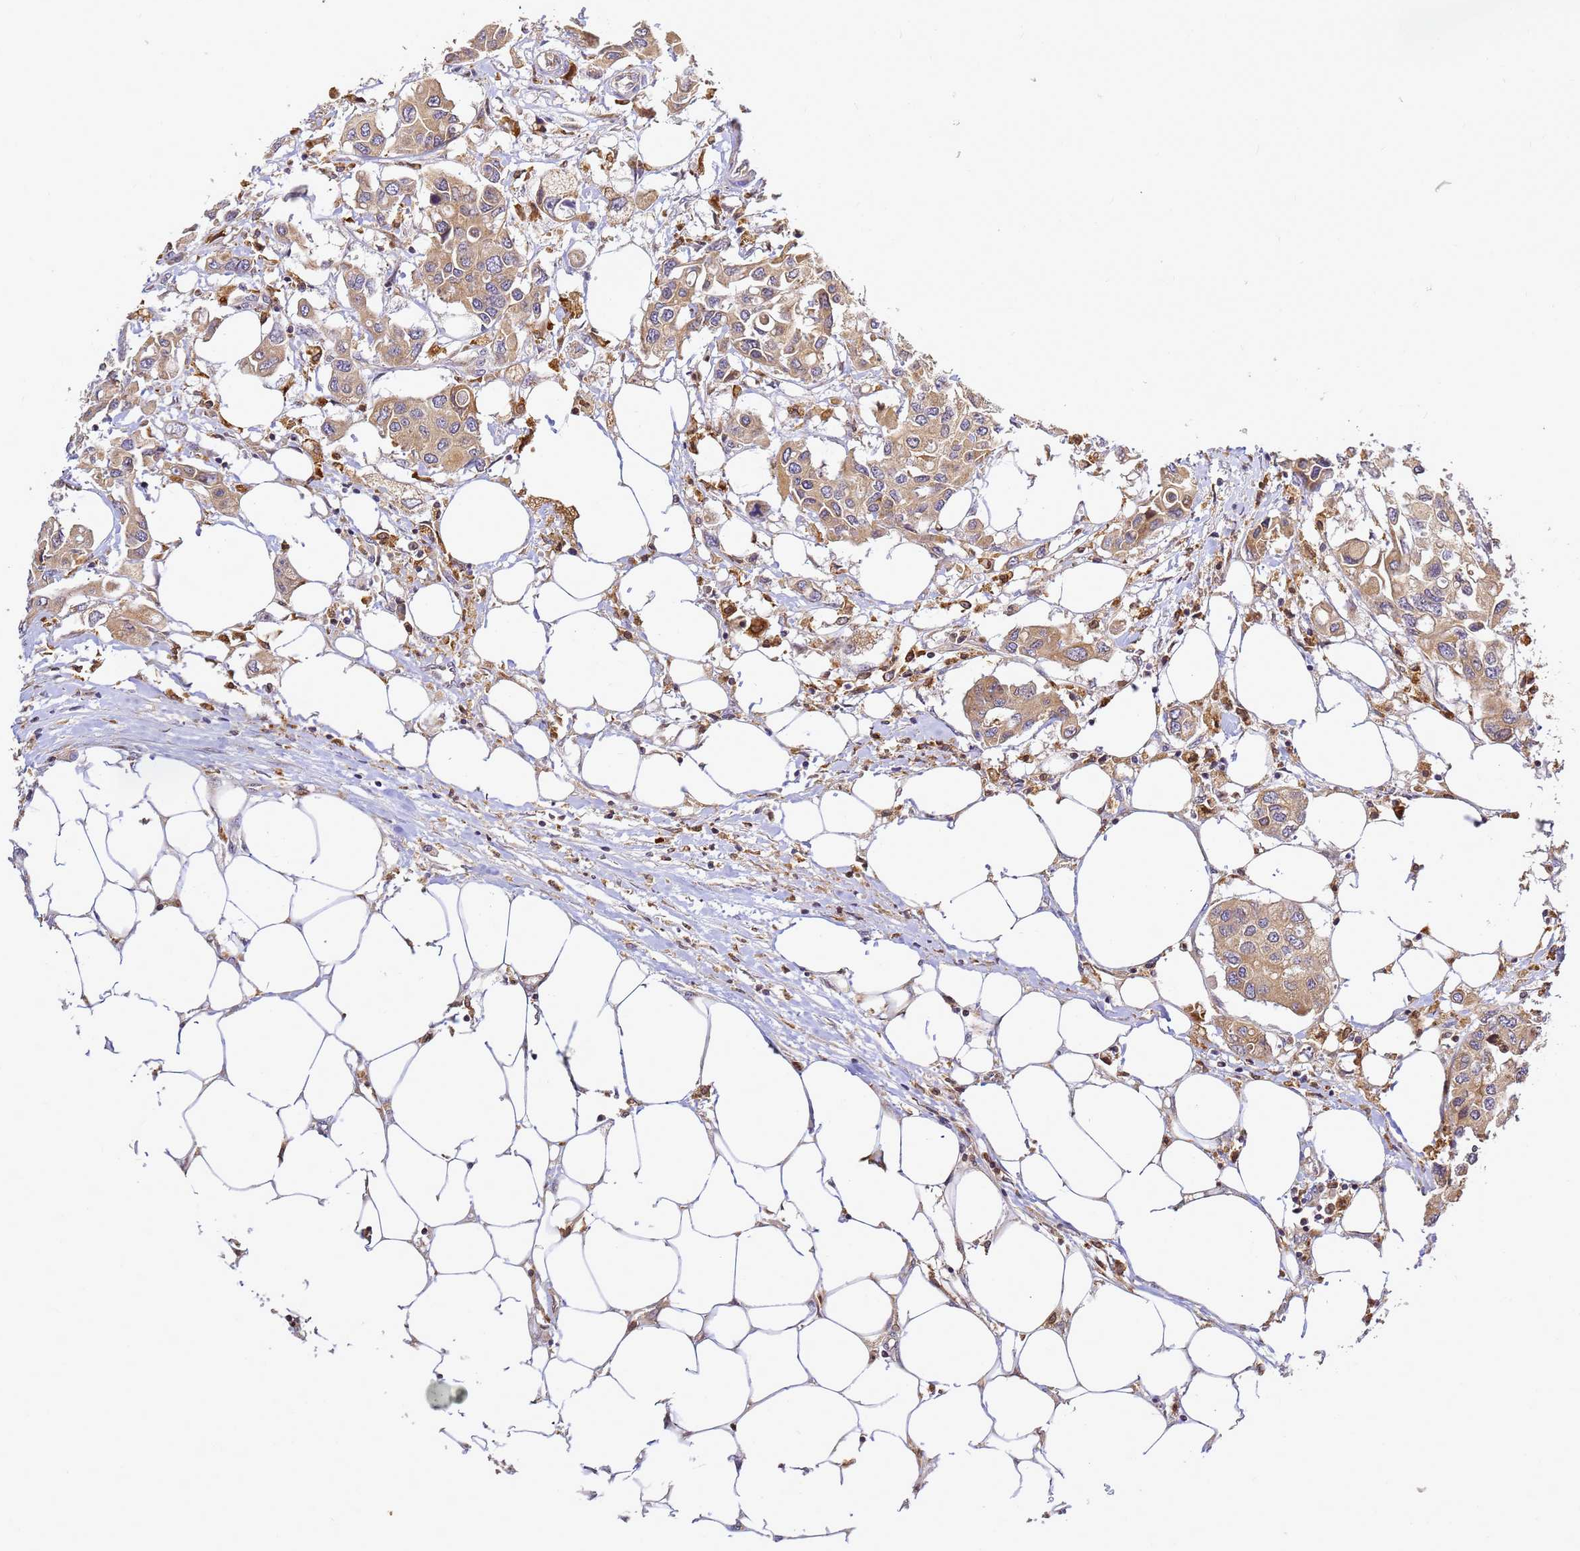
{"staining": {"intensity": "moderate", "quantity": ">75%", "location": "cytoplasmic/membranous"}, "tissue": "colorectal cancer", "cell_type": "Tumor cells", "image_type": "cancer", "snomed": [{"axis": "morphology", "description": "Adenocarcinoma, NOS"}, {"axis": "topography", "description": "Colon"}], "caption": "Moderate cytoplasmic/membranous staining for a protein is seen in approximately >75% of tumor cells of colorectal cancer (adenocarcinoma) using IHC.", "gene": "ADPGK", "patient": {"sex": "male", "age": 77}}